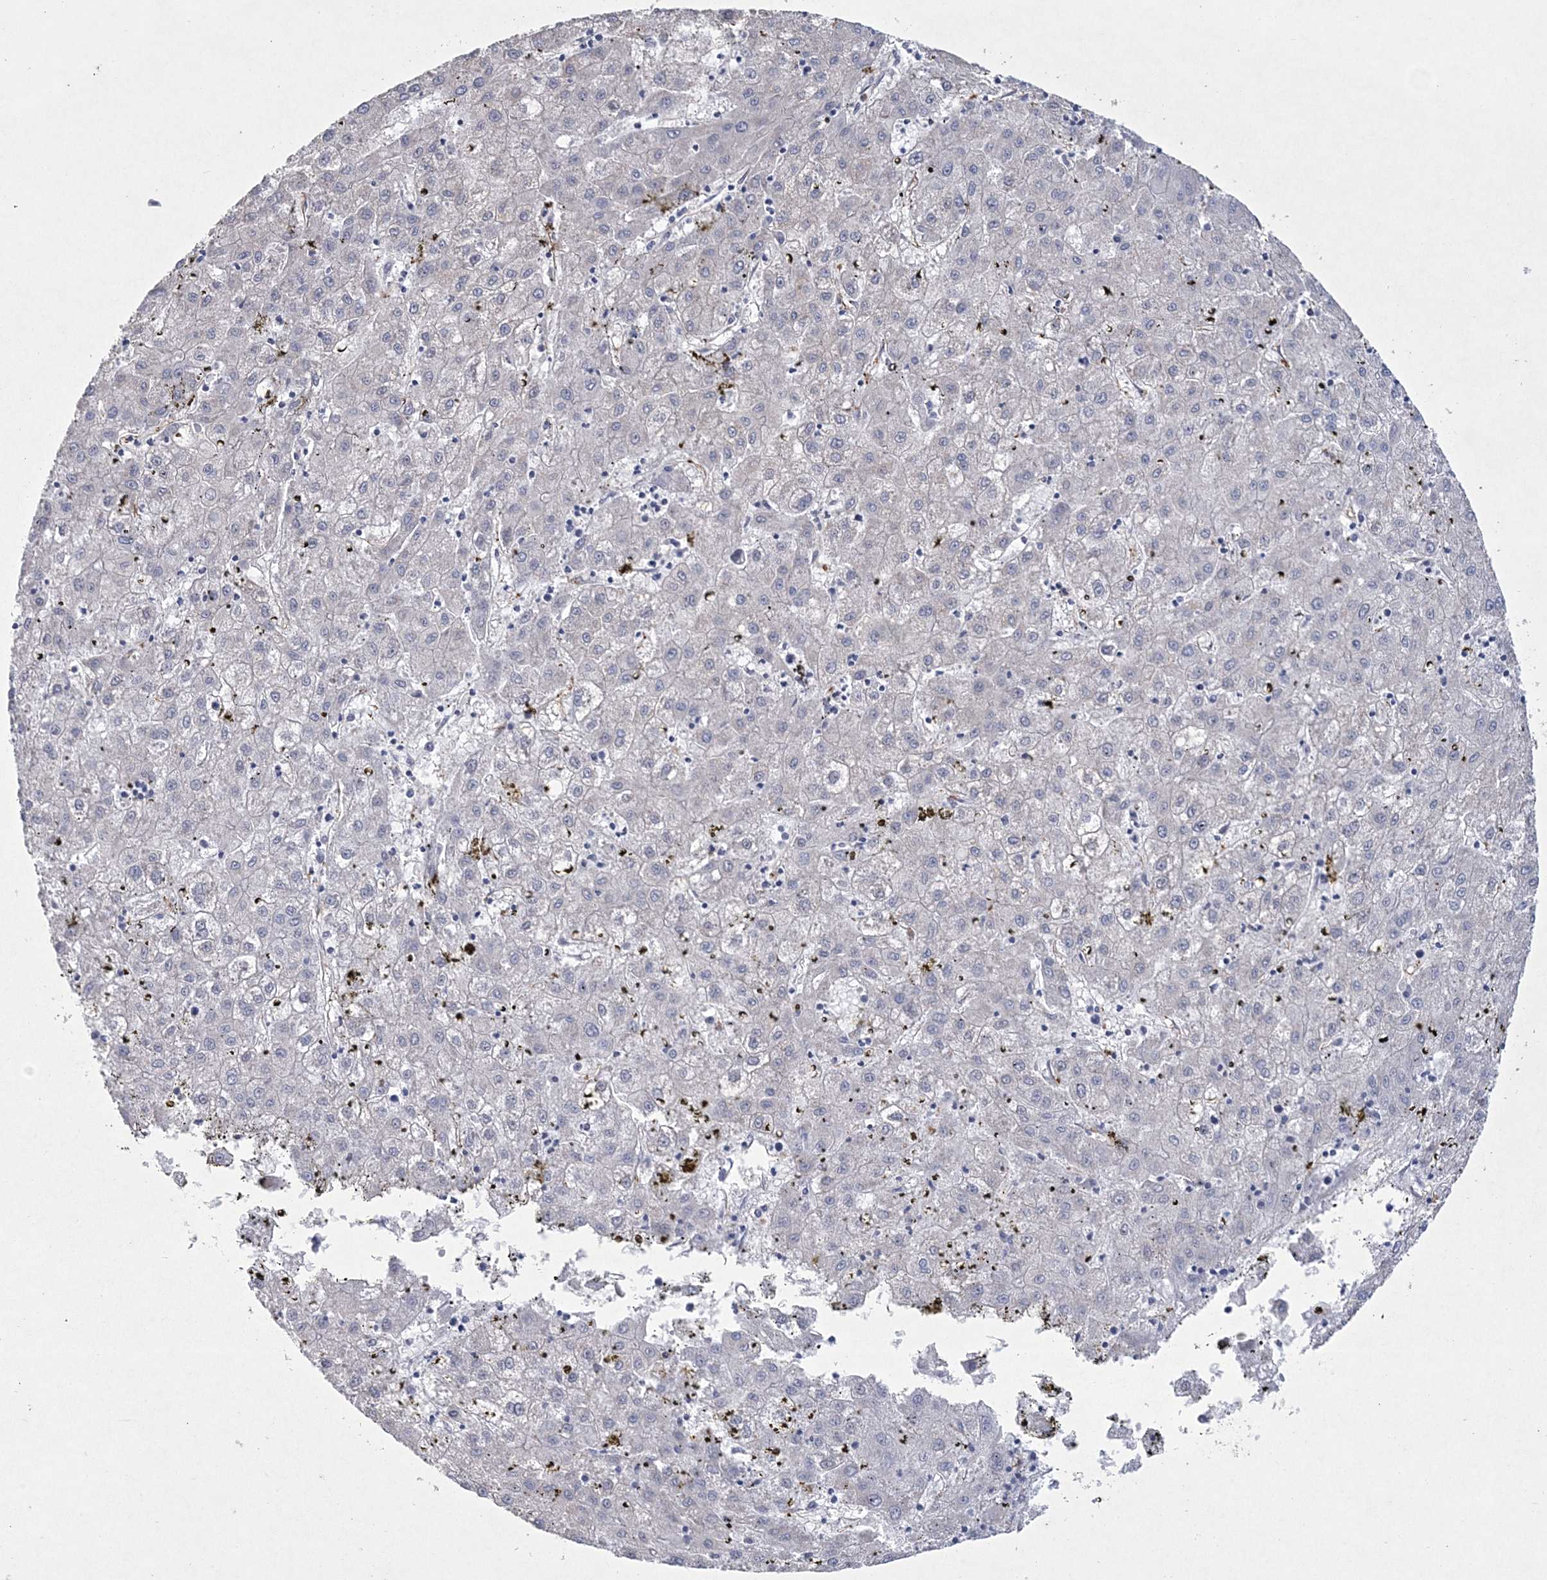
{"staining": {"intensity": "negative", "quantity": "none", "location": "none"}, "tissue": "liver cancer", "cell_type": "Tumor cells", "image_type": "cancer", "snomed": [{"axis": "morphology", "description": "Carcinoma, Hepatocellular, NOS"}, {"axis": "topography", "description": "Liver"}], "caption": "Immunohistochemistry image of human liver cancer stained for a protein (brown), which displays no staining in tumor cells.", "gene": "DPCD", "patient": {"sex": "male", "age": 72}}